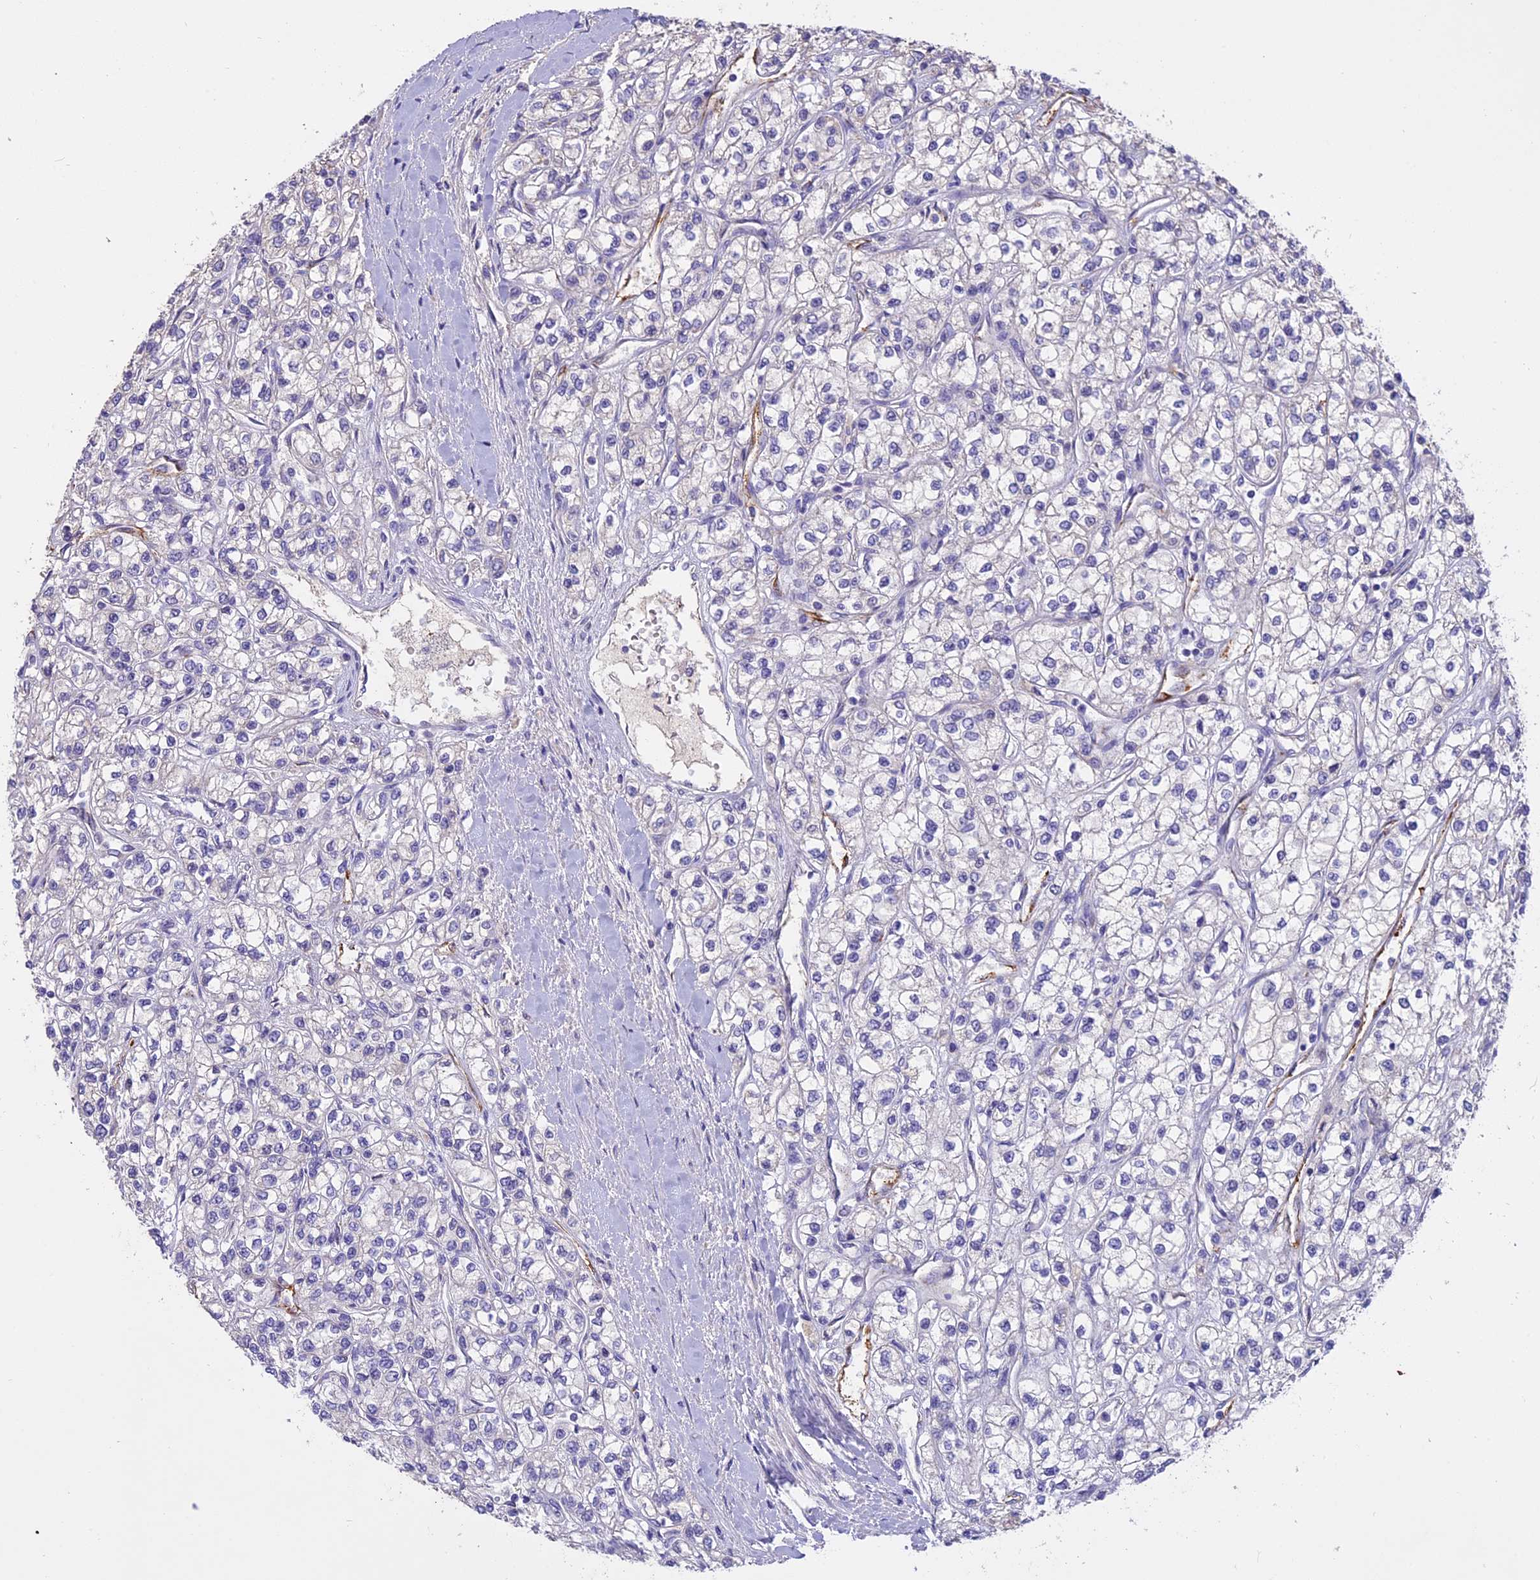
{"staining": {"intensity": "negative", "quantity": "none", "location": "none"}, "tissue": "renal cancer", "cell_type": "Tumor cells", "image_type": "cancer", "snomed": [{"axis": "morphology", "description": "Adenocarcinoma, NOS"}, {"axis": "topography", "description": "Kidney"}], "caption": "Tumor cells show no significant protein staining in adenocarcinoma (renal). The staining is performed using DAB brown chromogen with nuclei counter-stained in using hematoxylin.", "gene": "WFDC2", "patient": {"sex": "male", "age": 80}}